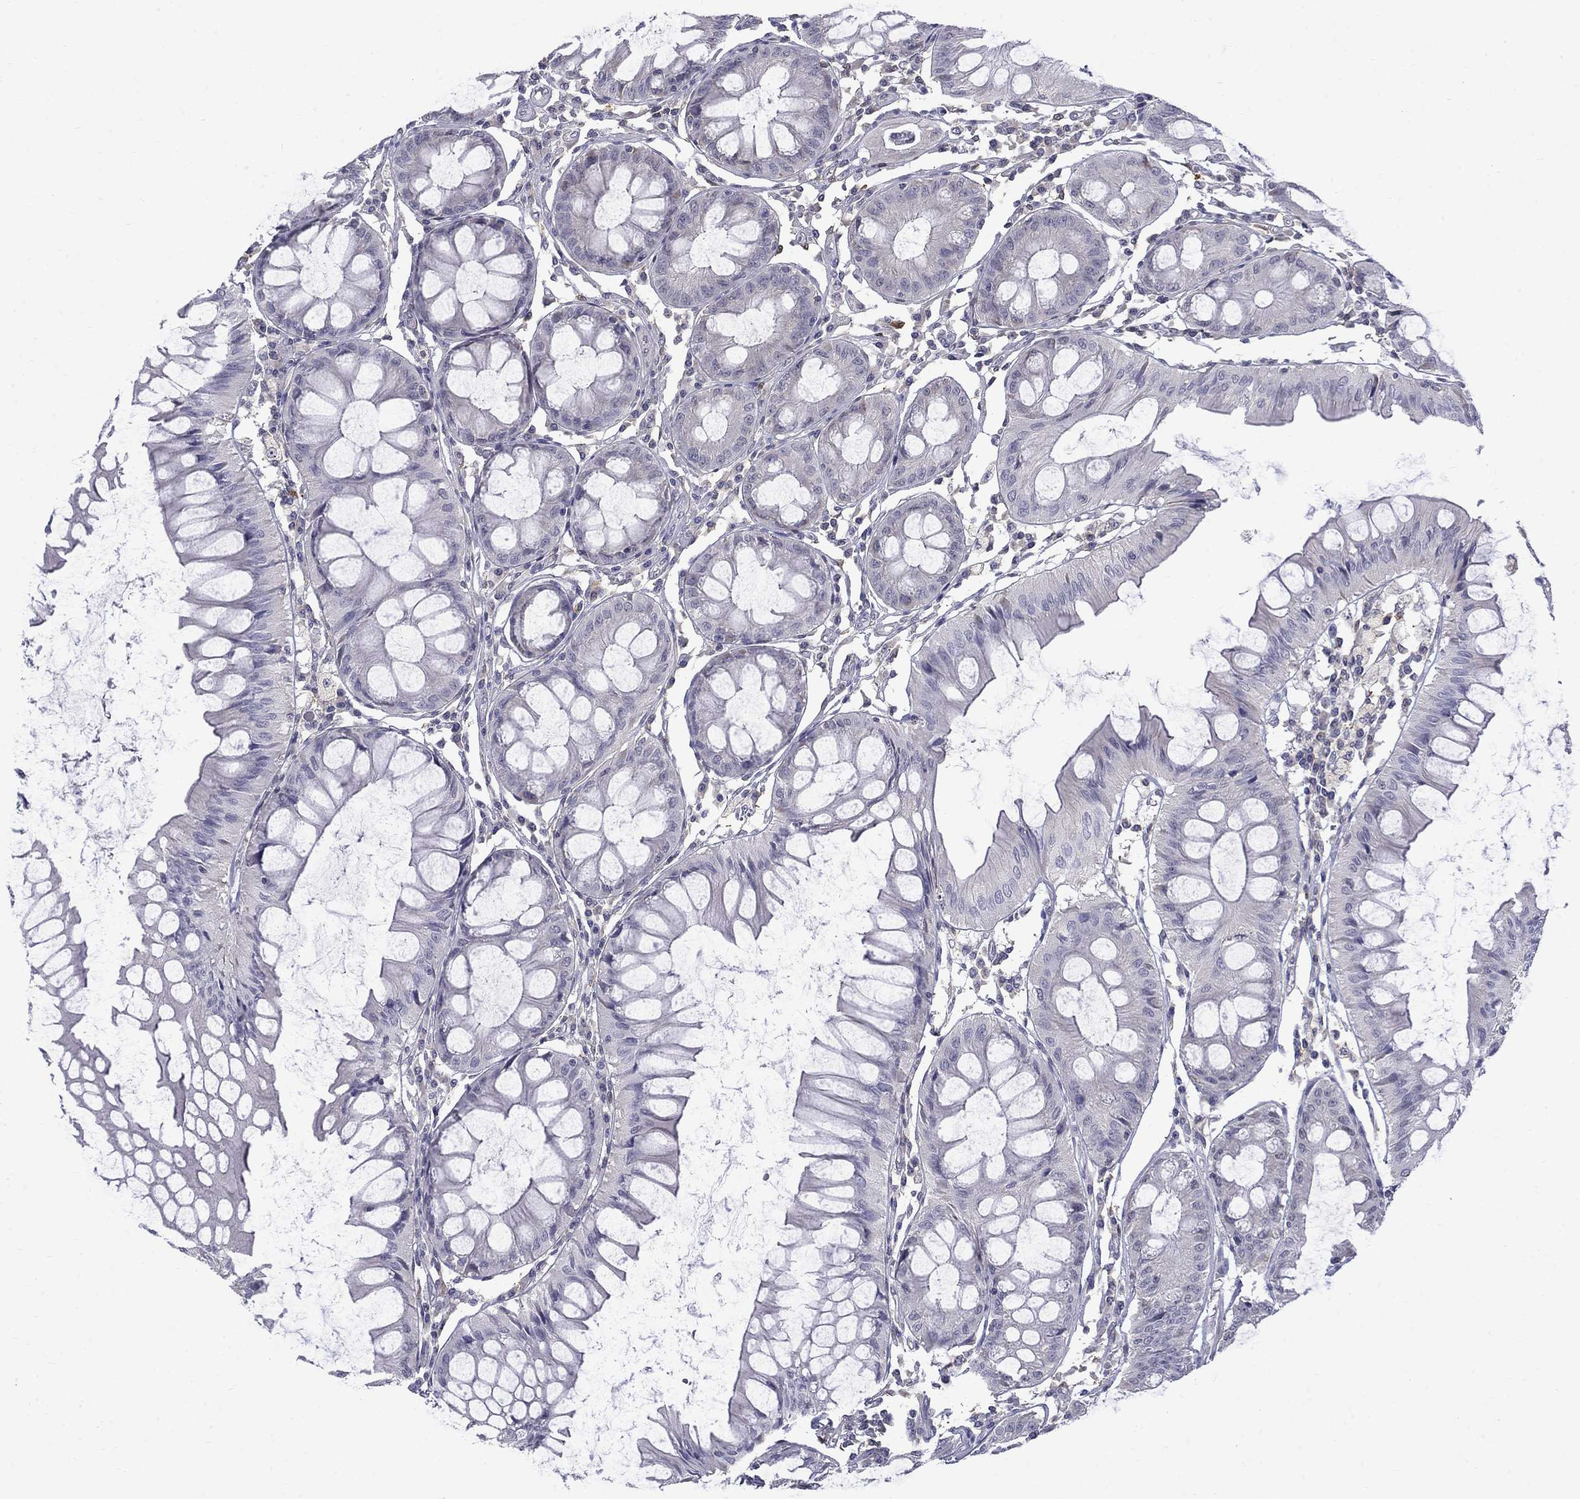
{"staining": {"intensity": "negative", "quantity": "none", "location": "none"}, "tissue": "colorectal cancer", "cell_type": "Tumor cells", "image_type": "cancer", "snomed": [{"axis": "morphology", "description": "Adenocarcinoma, NOS"}, {"axis": "topography", "description": "Rectum"}], "caption": "This is a histopathology image of immunohistochemistry staining of adenocarcinoma (colorectal), which shows no positivity in tumor cells.", "gene": "PCBP3", "patient": {"sex": "female", "age": 85}}